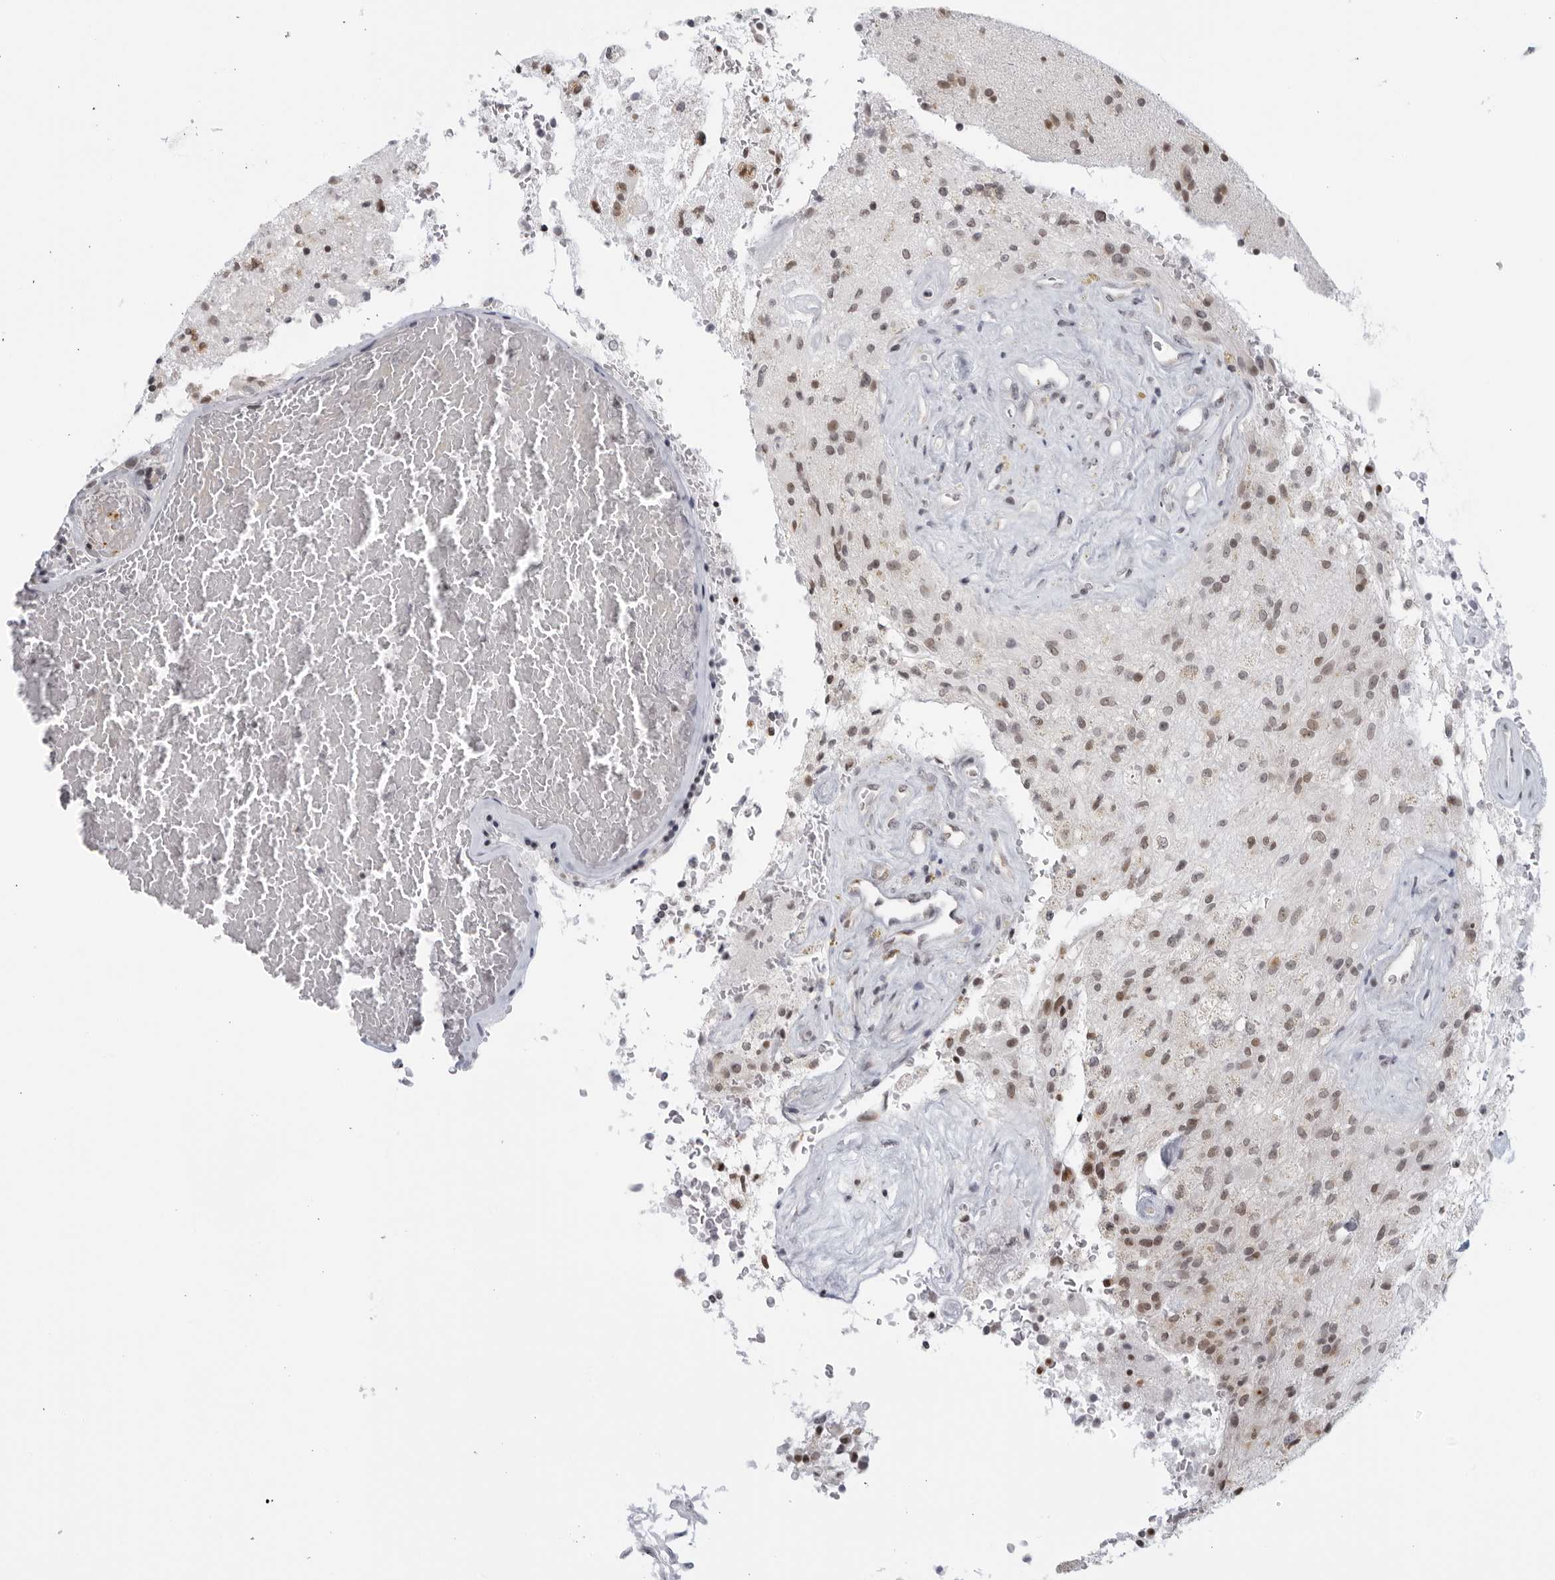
{"staining": {"intensity": "negative", "quantity": "none", "location": "none"}, "tissue": "glioma", "cell_type": "Tumor cells", "image_type": "cancer", "snomed": [{"axis": "morphology", "description": "Glioma, malignant, High grade"}, {"axis": "topography", "description": "Brain"}], "caption": "Protein analysis of glioma exhibits no significant staining in tumor cells.", "gene": "RAB11FIP3", "patient": {"sex": "male", "age": 72}}